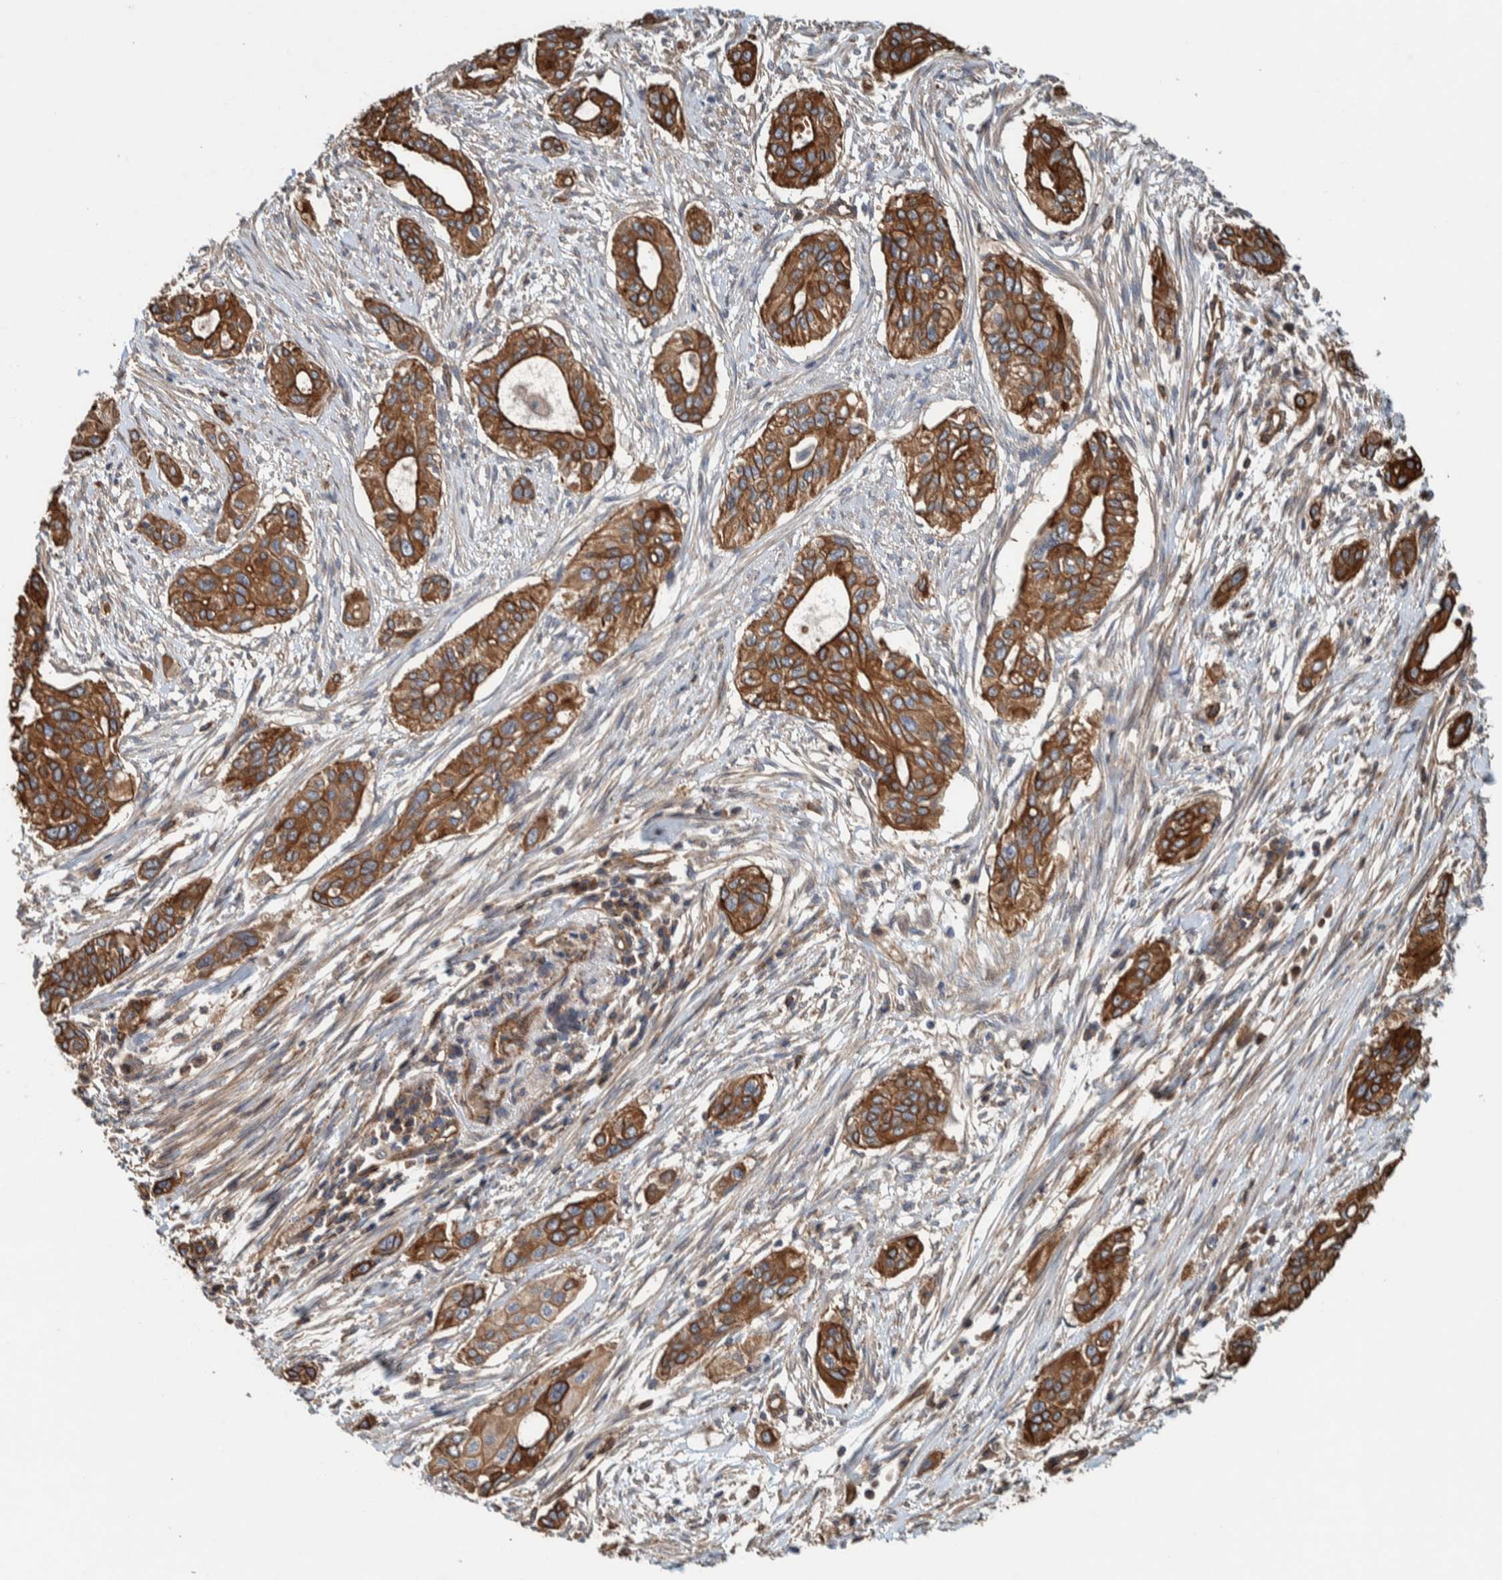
{"staining": {"intensity": "moderate", "quantity": ">75%", "location": "cytoplasmic/membranous"}, "tissue": "pancreatic cancer", "cell_type": "Tumor cells", "image_type": "cancer", "snomed": [{"axis": "morphology", "description": "Adenocarcinoma, NOS"}, {"axis": "topography", "description": "Pancreas"}], "caption": "Human pancreatic adenocarcinoma stained with a brown dye shows moderate cytoplasmic/membranous positive staining in about >75% of tumor cells.", "gene": "PKD1L1", "patient": {"sex": "female", "age": 60}}